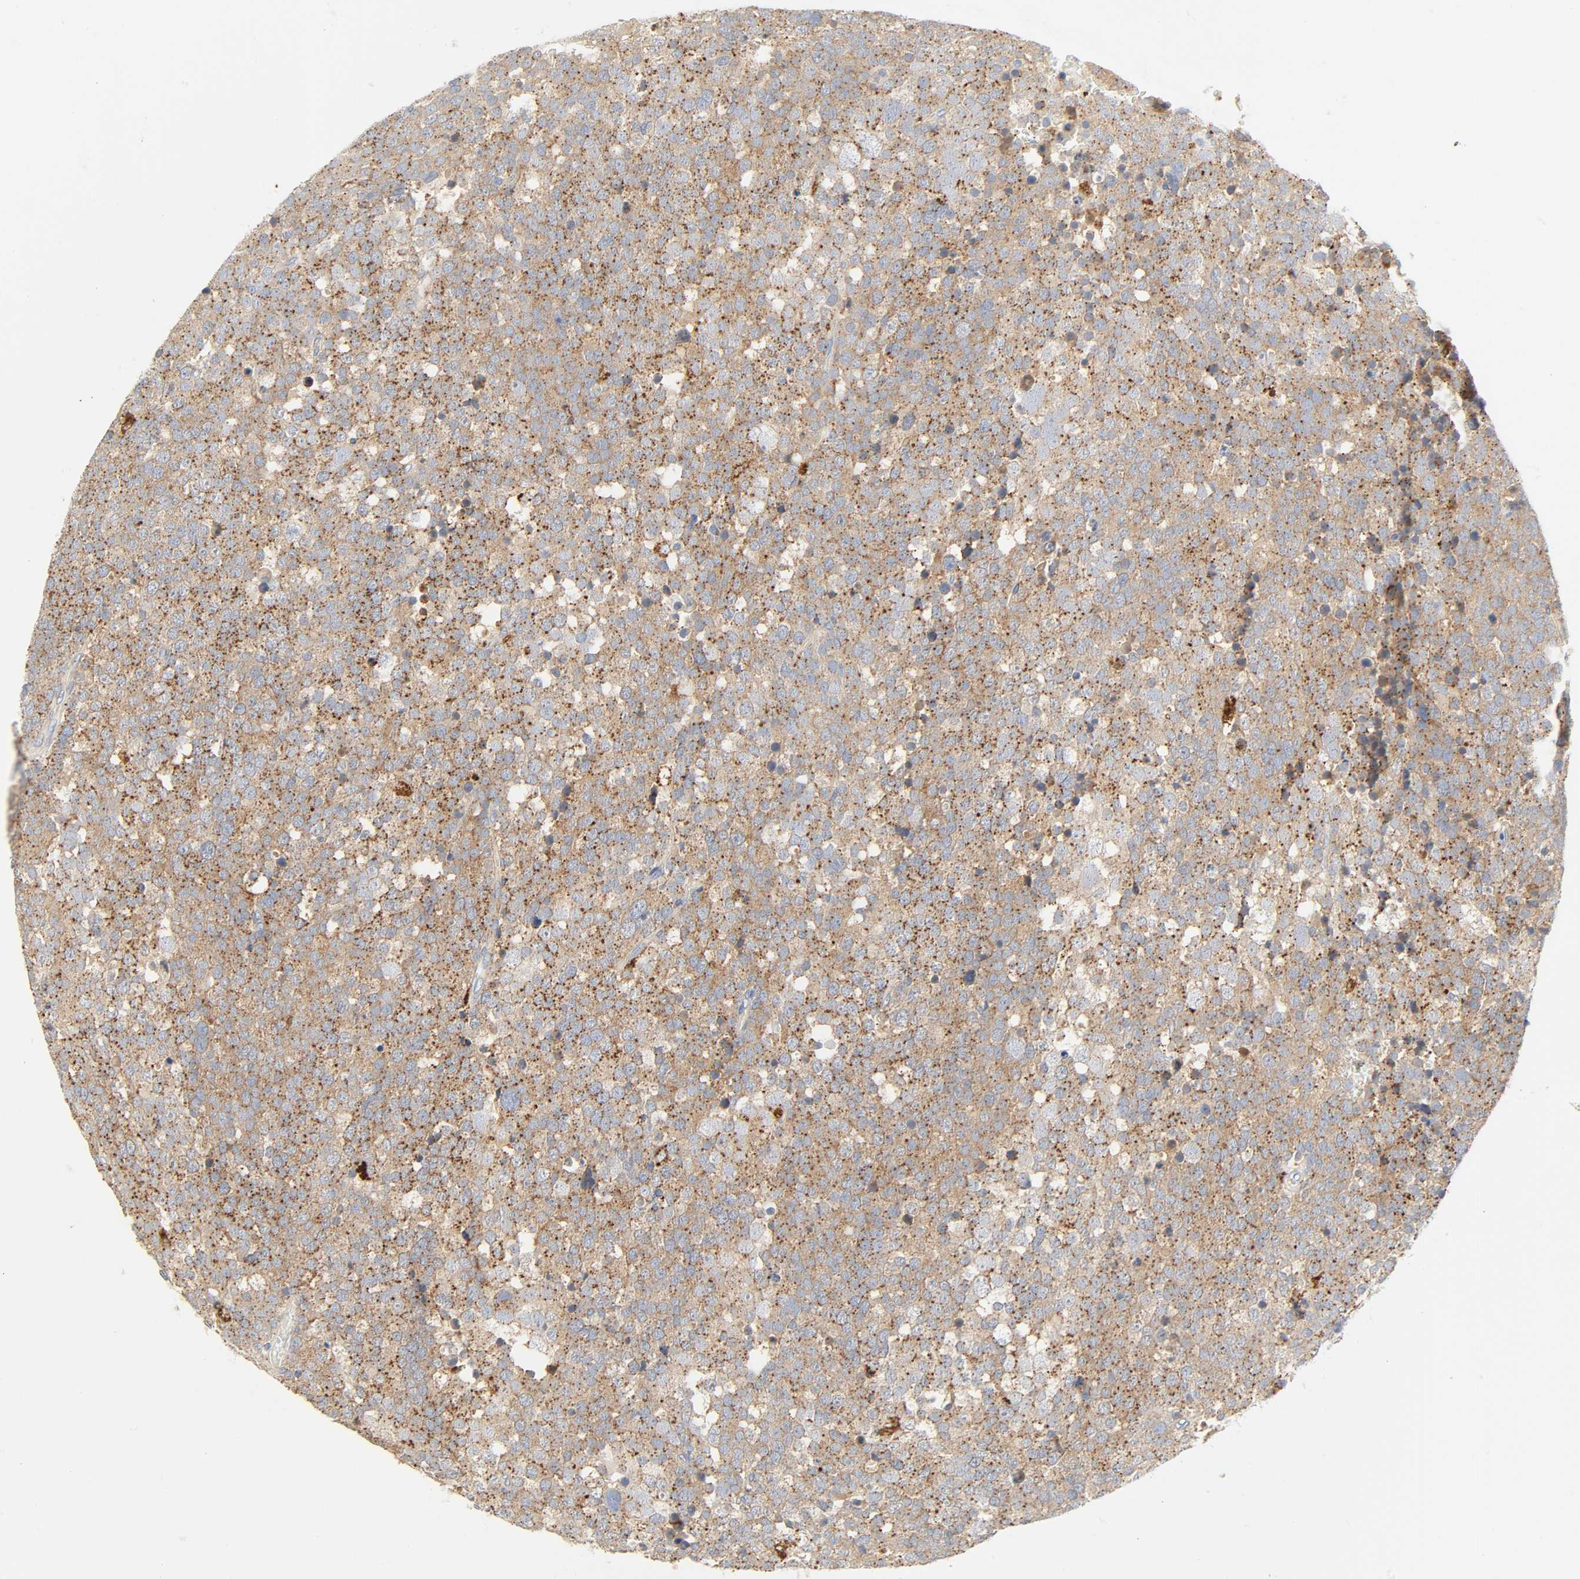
{"staining": {"intensity": "moderate", "quantity": ">75%", "location": "cytoplasmic/membranous"}, "tissue": "testis cancer", "cell_type": "Tumor cells", "image_type": "cancer", "snomed": [{"axis": "morphology", "description": "Seminoma, NOS"}, {"axis": "topography", "description": "Testis"}], "caption": "Tumor cells show medium levels of moderate cytoplasmic/membranous positivity in approximately >75% of cells in testis cancer (seminoma).", "gene": "CAMK2A", "patient": {"sex": "male", "age": 71}}